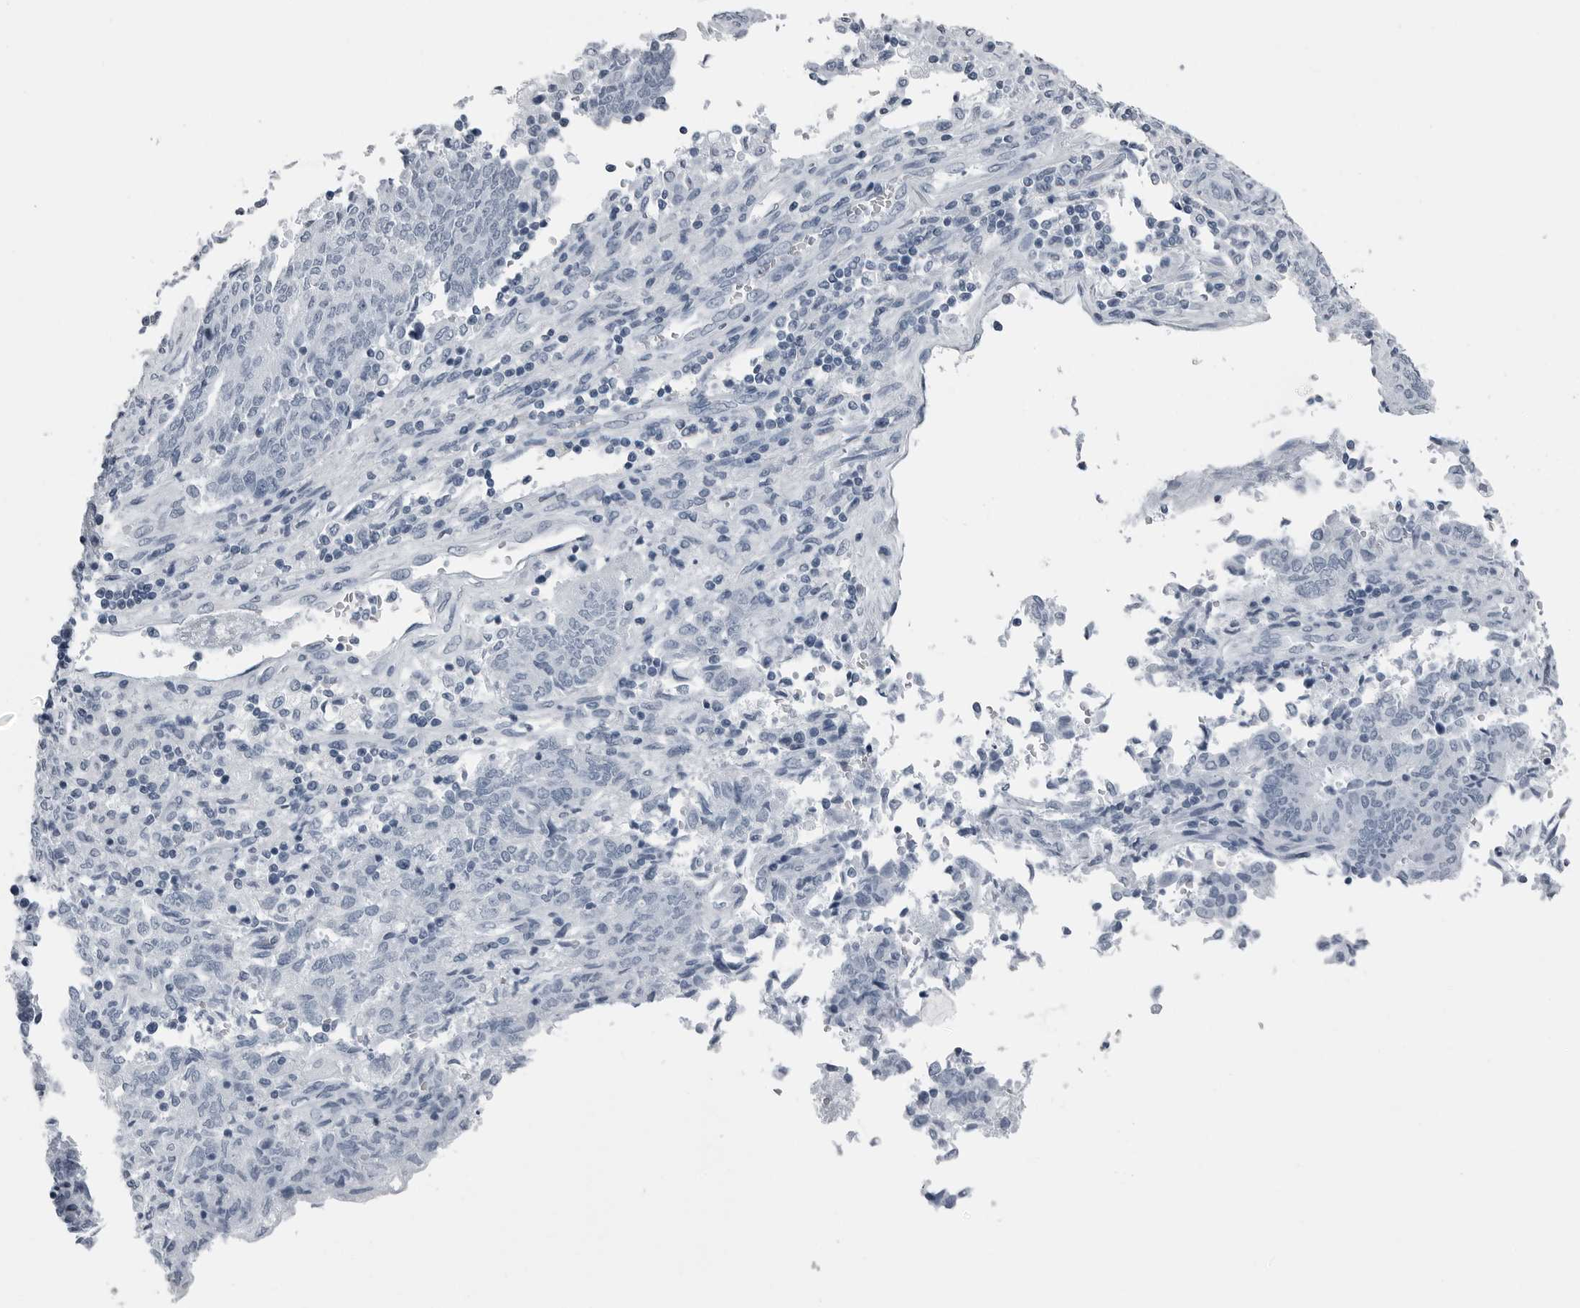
{"staining": {"intensity": "negative", "quantity": "none", "location": "none"}, "tissue": "endometrial cancer", "cell_type": "Tumor cells", "image_type": "cancer", "snomed": [{"axis": "morphology", "description": "Adenocarcinoma, NOS"}, {"axis": "topography", "description": "Endometrium"}], "caption": "A photomicrograph of human endometrial cancer is negative for staining in tumor cells.", "gene": "SPINK1", "patient": {"sex": "female", "age": 80}}